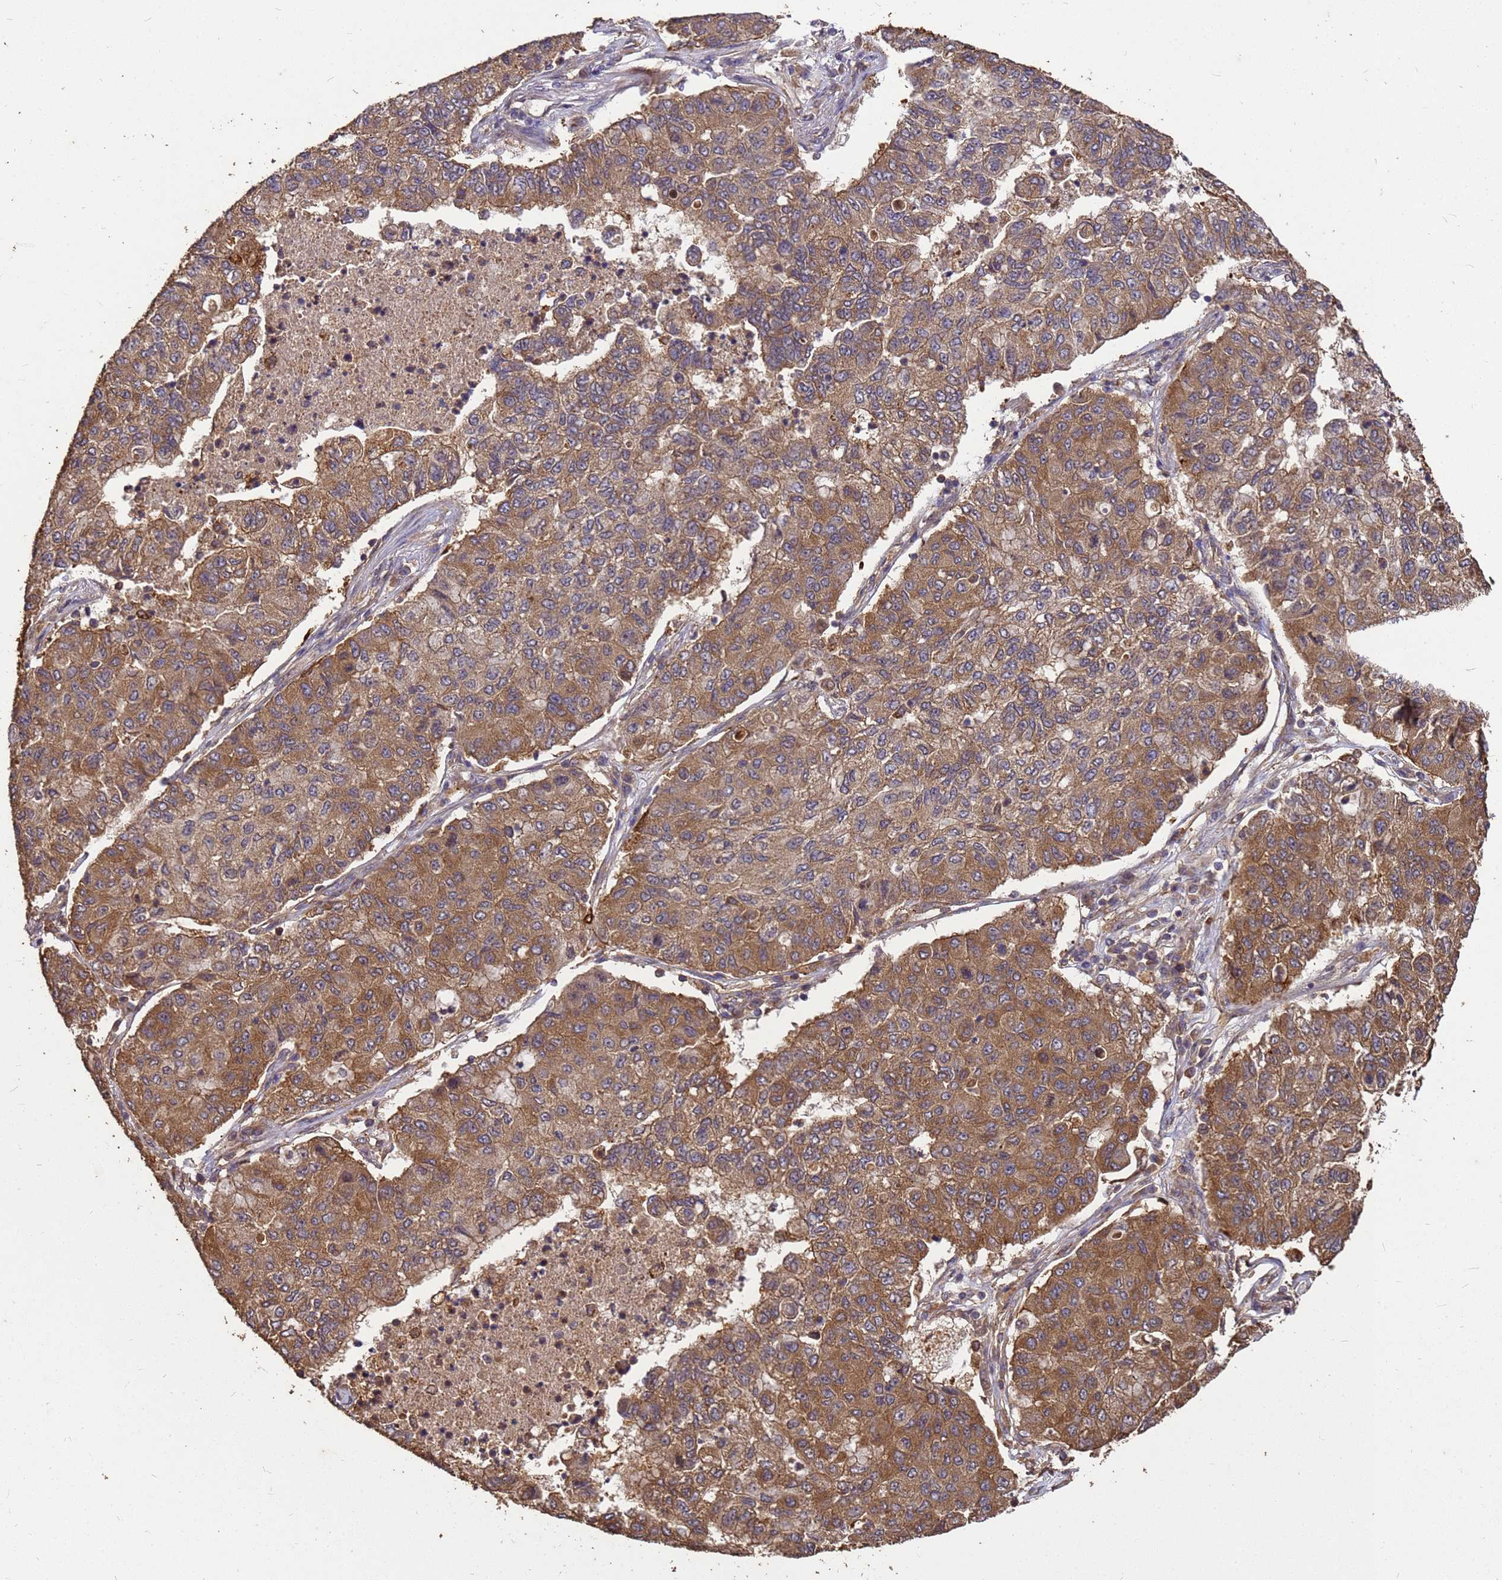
{"staining": {"intensity": "moderate", "quantity": ">75%", "location": "cytoplasmic/membranous"}, "tissue": "lung cancer", "cell_type": "Tumor cells", "image_type": "cancer", "snomed": [{"axis": "morphology", "description": "Squamous cell carcinoma, NOS"}, {"axis": "topography", "description": "Lung"}], "caption": "The immunohistochemical stain shows moderate cytoplasmic/membranous positivity in tumor cells of lung cancer (squamous cell carcinoma) tissue.", "gene": "ZNF618", "patient": {"sex": "male", "age": 74}}